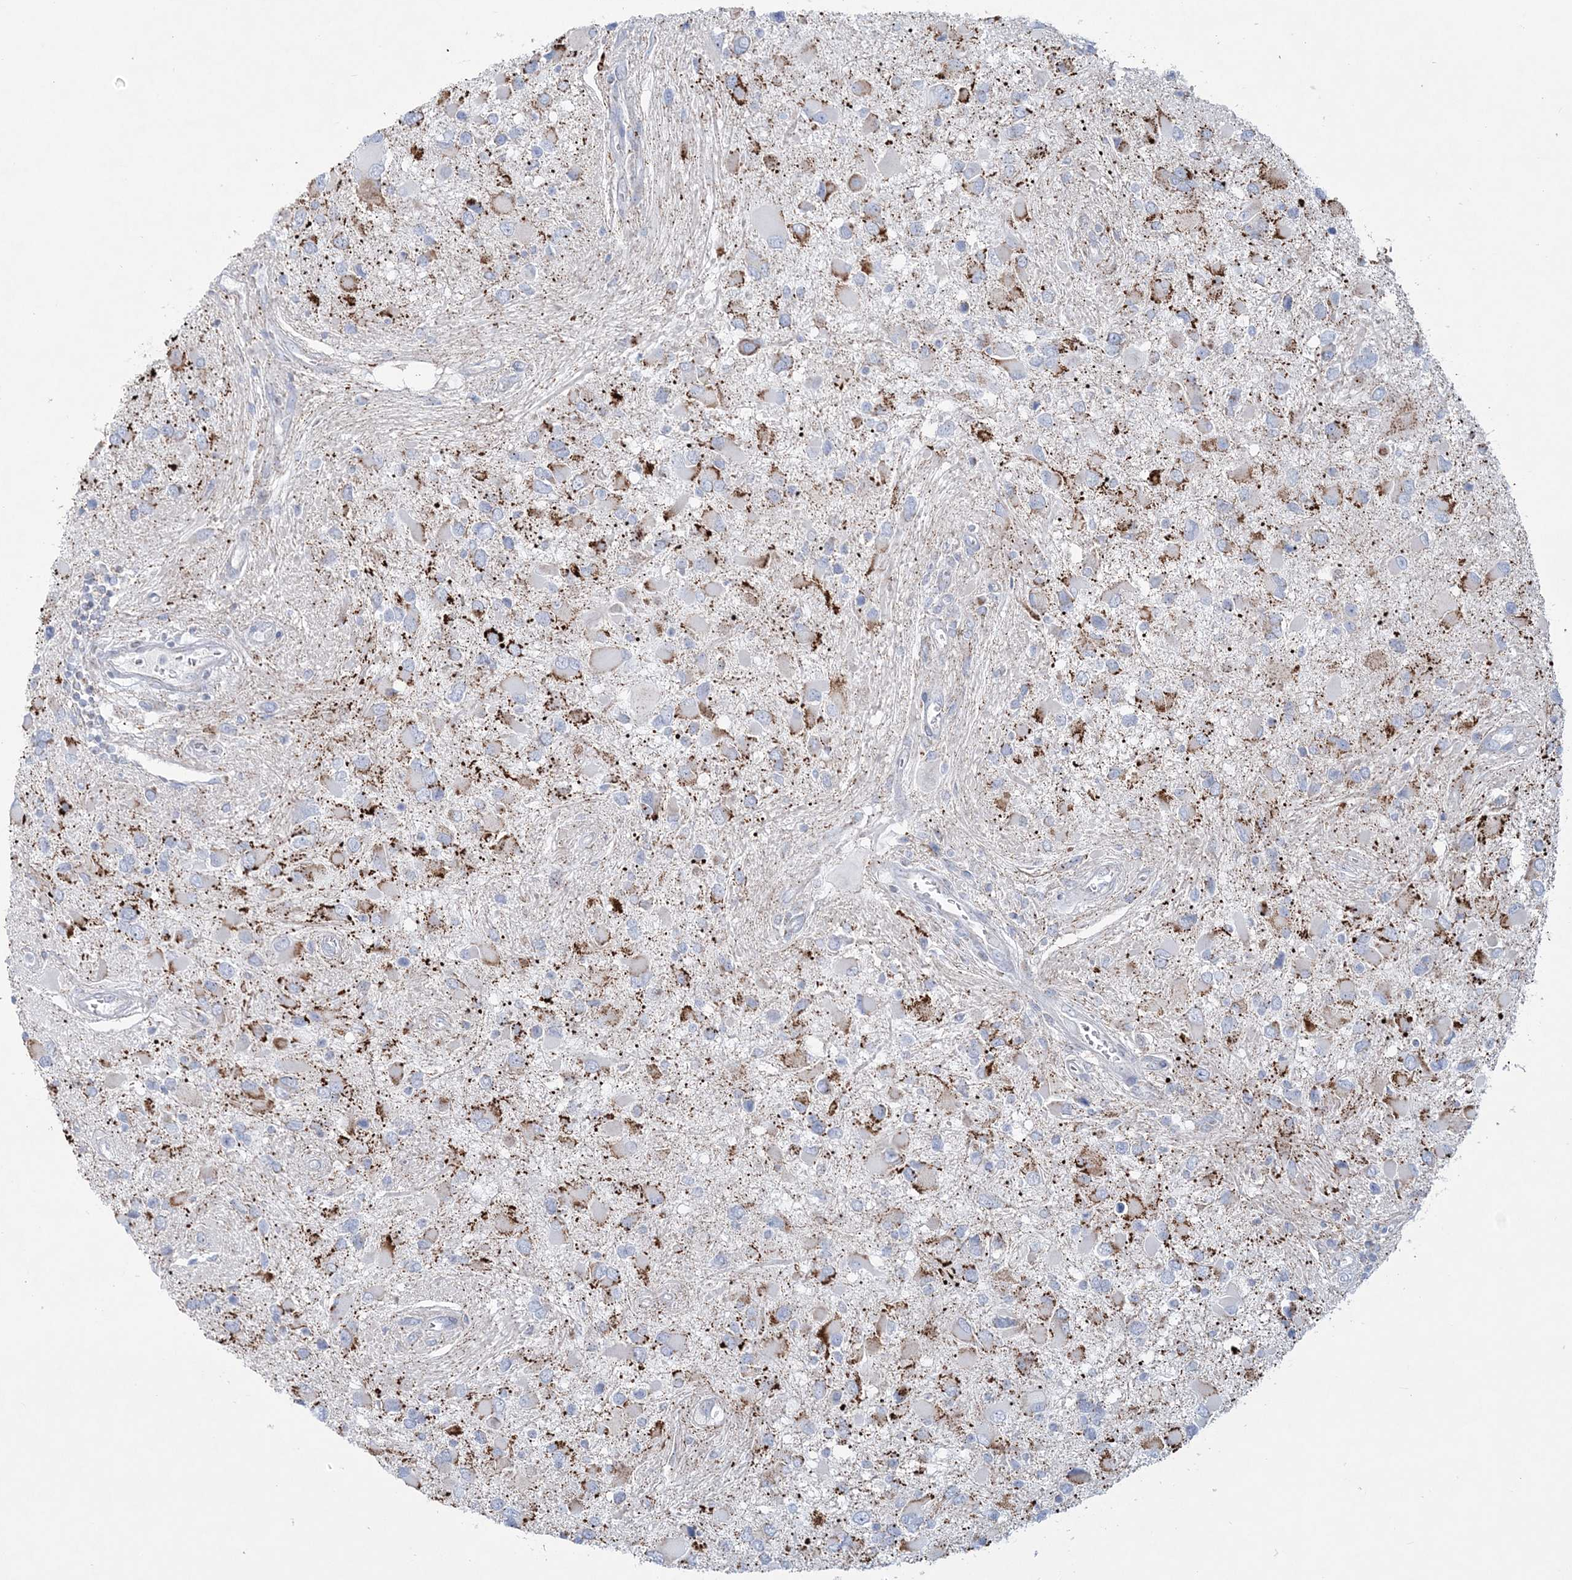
{"staining": {"intensity": "moderate", "quantity": "25%-75%", "location": "cytoplasmic/membranous"}, "tissue": "glioma", "cell_type": "Tumor cells", "image_type": "cancer", "snomed": [{"axis": "morphology", "description": "Glioma, malignant, High grade"}, {"axis": "topography", "description": "Brain"}], "caption": "Protein expression analysis of malignant high-grade glioma shows moderate cytoplasmic/membranous positivity in about 25%-75% of tumor cells.", "gene": "TBC1D7", "patient": {"sex": "male", "age": 53}}